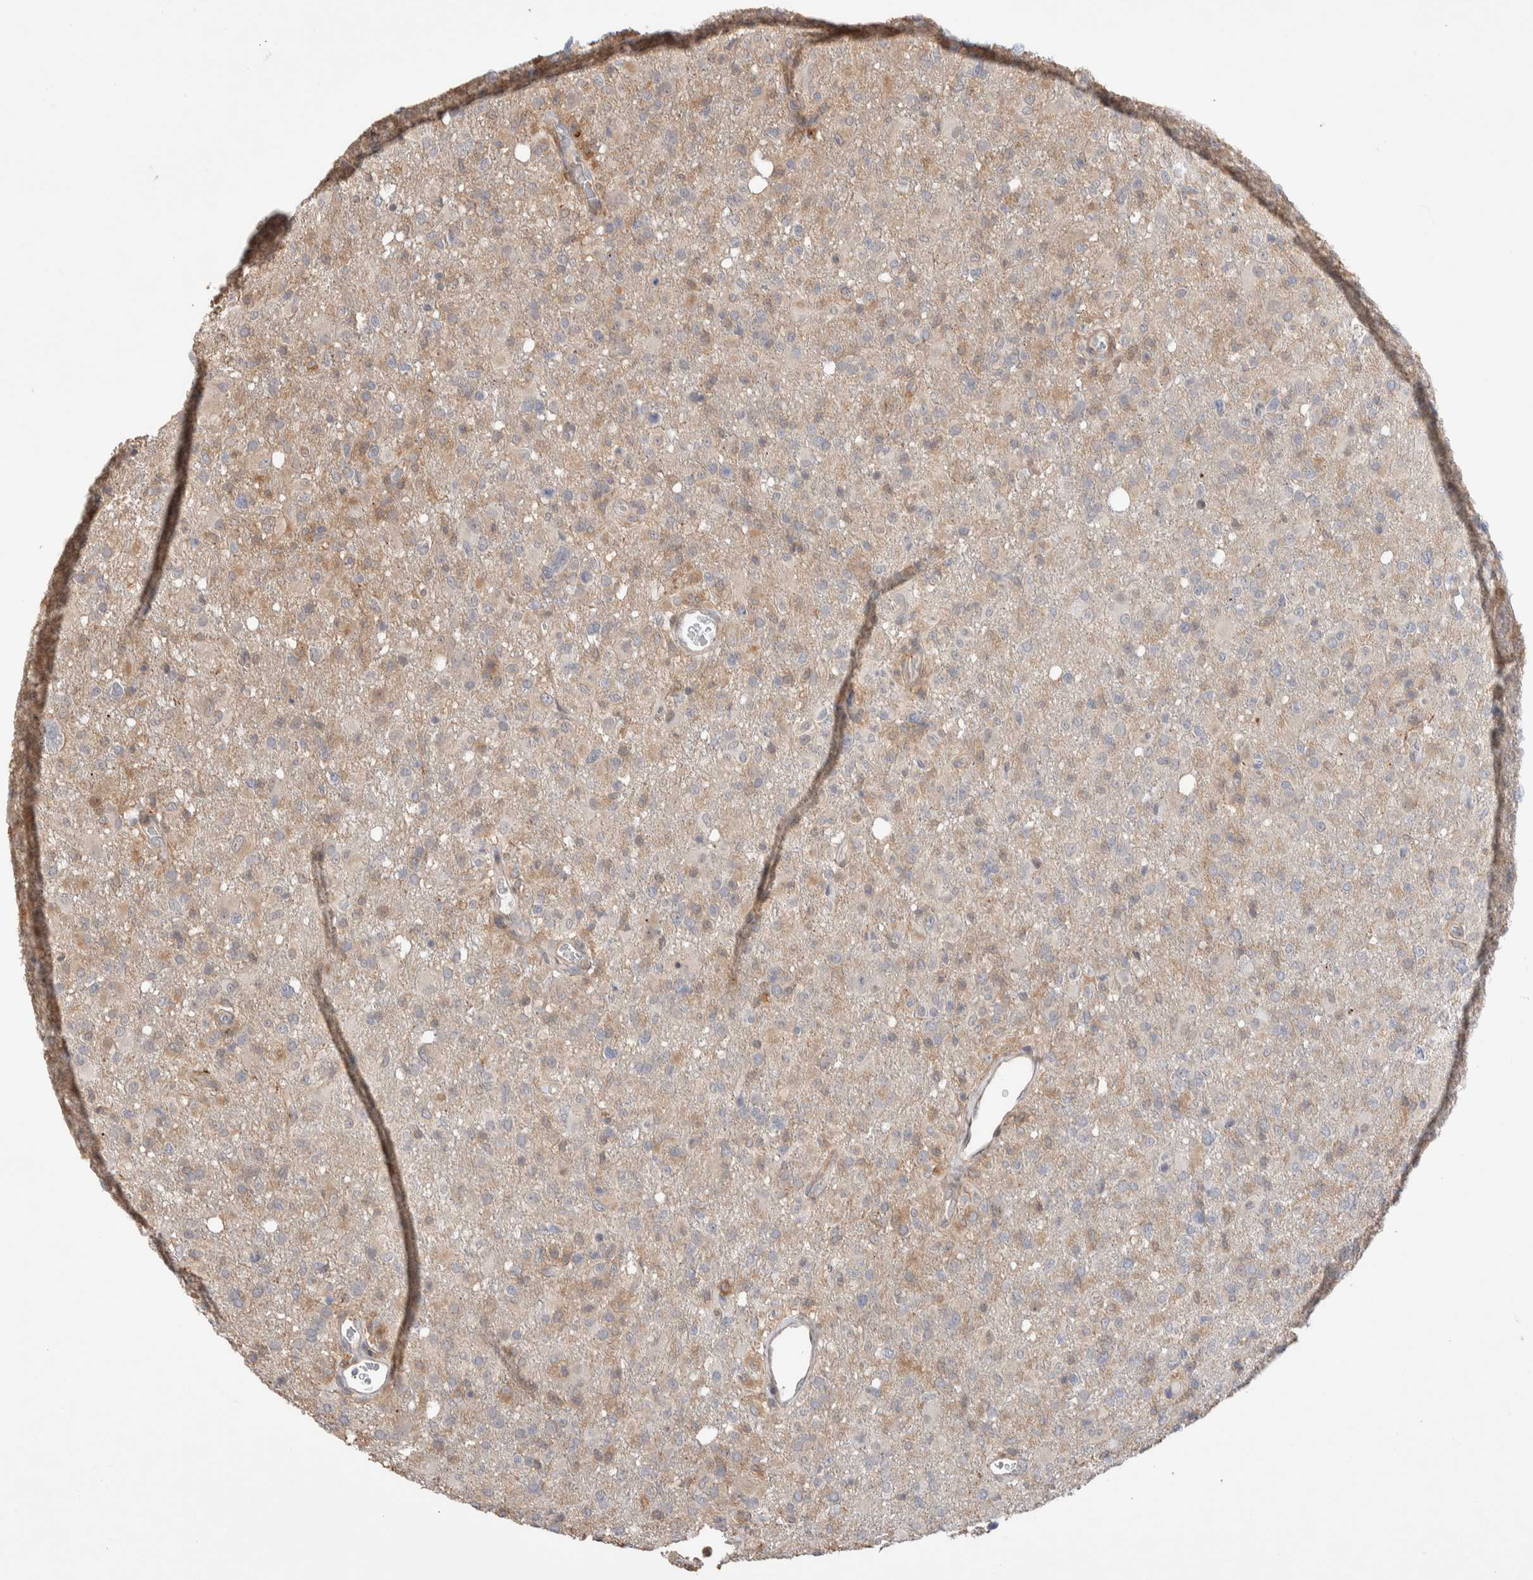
{"staining": {"intensity": "weak", "quantity": "<25%", "location": "cytoplasmic/membranous"}, "tissue": "glioma", "cell_type": "Tumor cells", "image_type": "cancer", "snomed": [{"axis": "morphology", "description": "Glioma, malignant, High grade"}, {"axis": "topography", "description": "Brain"}], "caption": "An IHC micrograph of glioma is shown. There is no staining in tumor cells of glioma.", "gene": "ZNF704", "patient": {"sex": "female", "age": 57}}